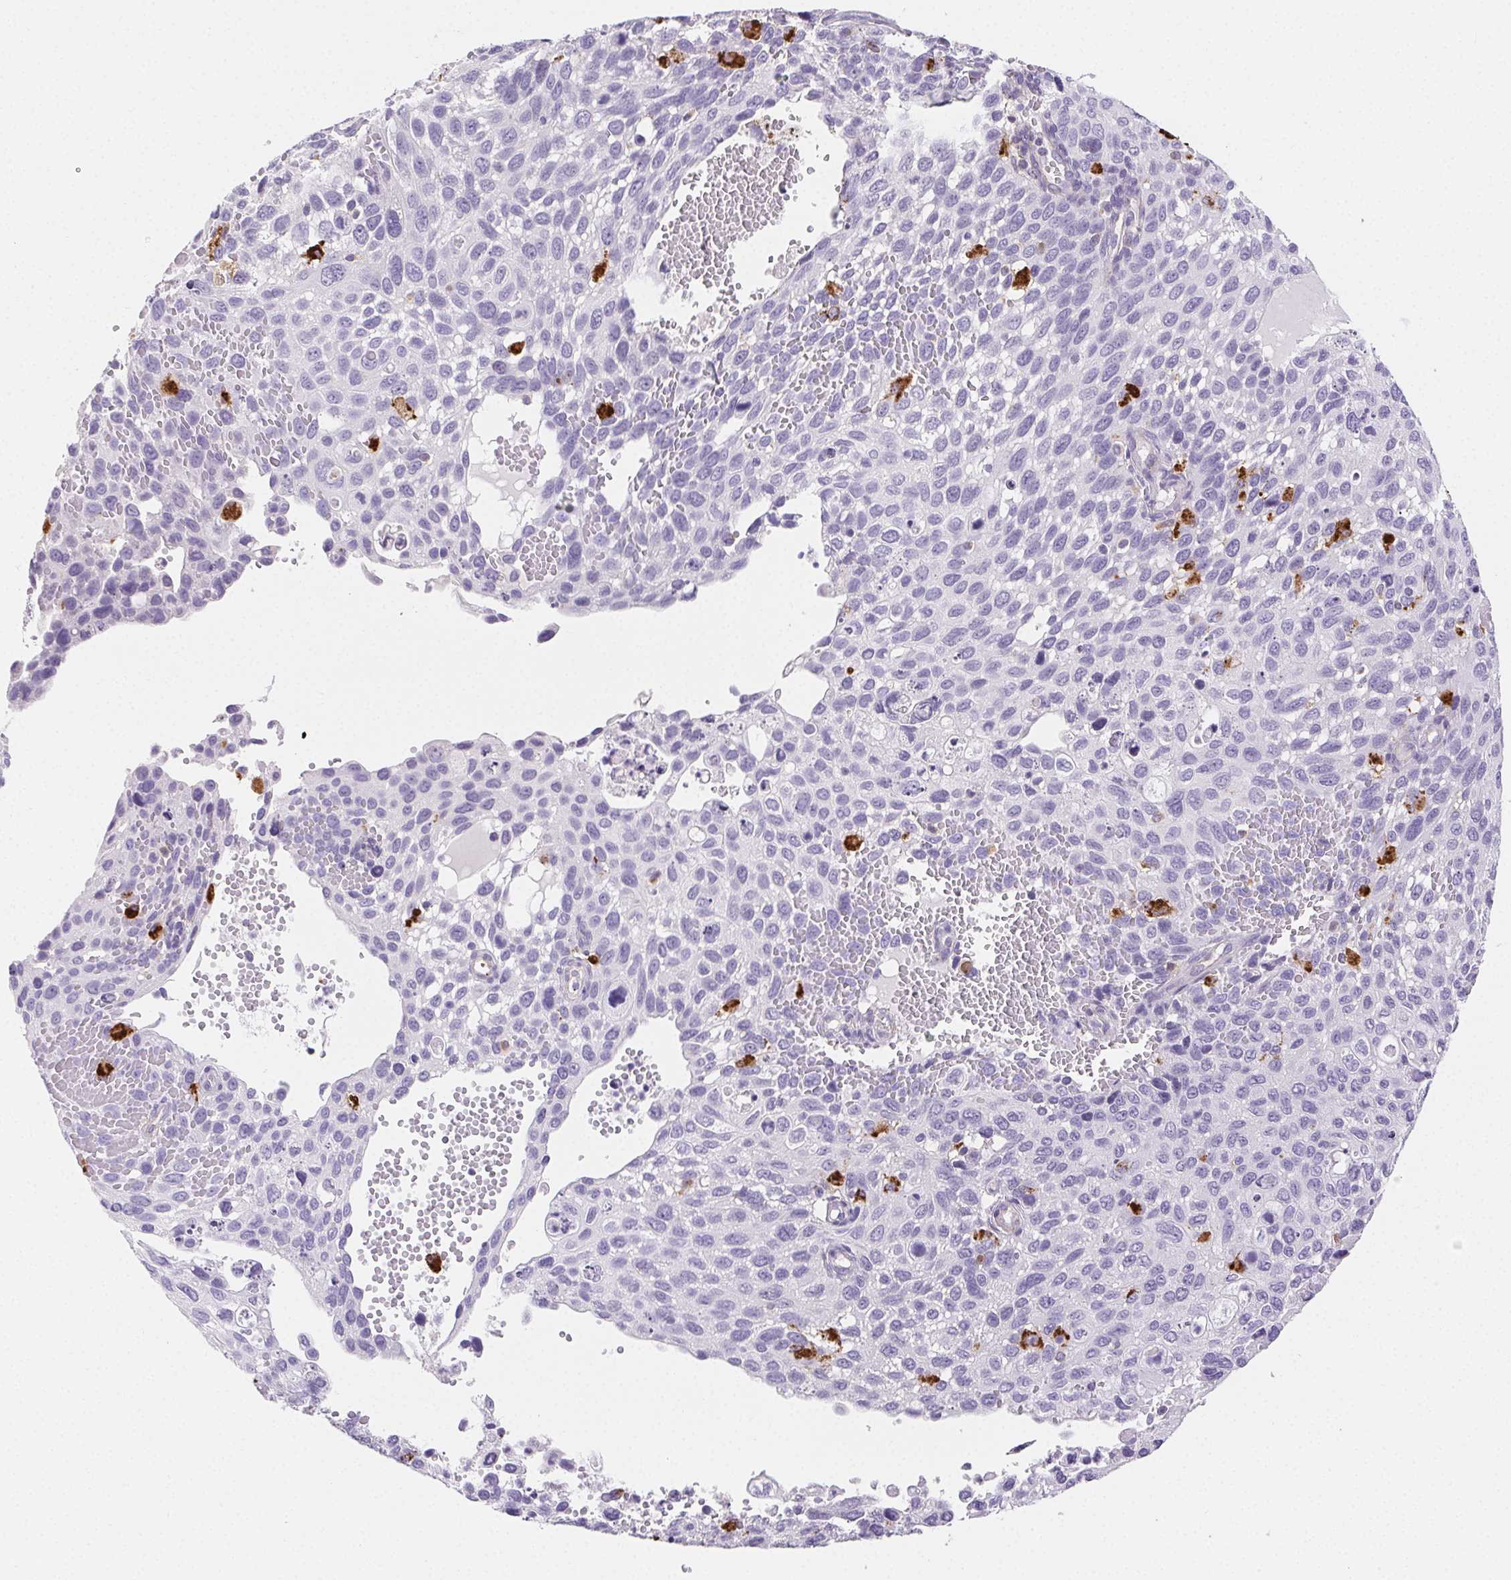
{"staining": {"intensity": "negative", "quantity": "none", "location": "none"}, "tissue": "cervical cancer", "cell_type": "Tumor cells", "image_type": "cancer", "snomed": [{"axis": "morphology", "description": "Squamous cell carcinoma, NOS"}, {"axis": "topography", "description": "Cervix"}], "caption": "This is a micrograph of immunohistochemistry staining of cervical cancer, which shows no positivity in tumor cells. (DAB (3,3'-diaminobenzidine) immunohistochemistry (IHC) visualized using brightfield microscopy, high magnification).", "gene": "LIPA", "patient": {"sex": "female", "age": 70}}